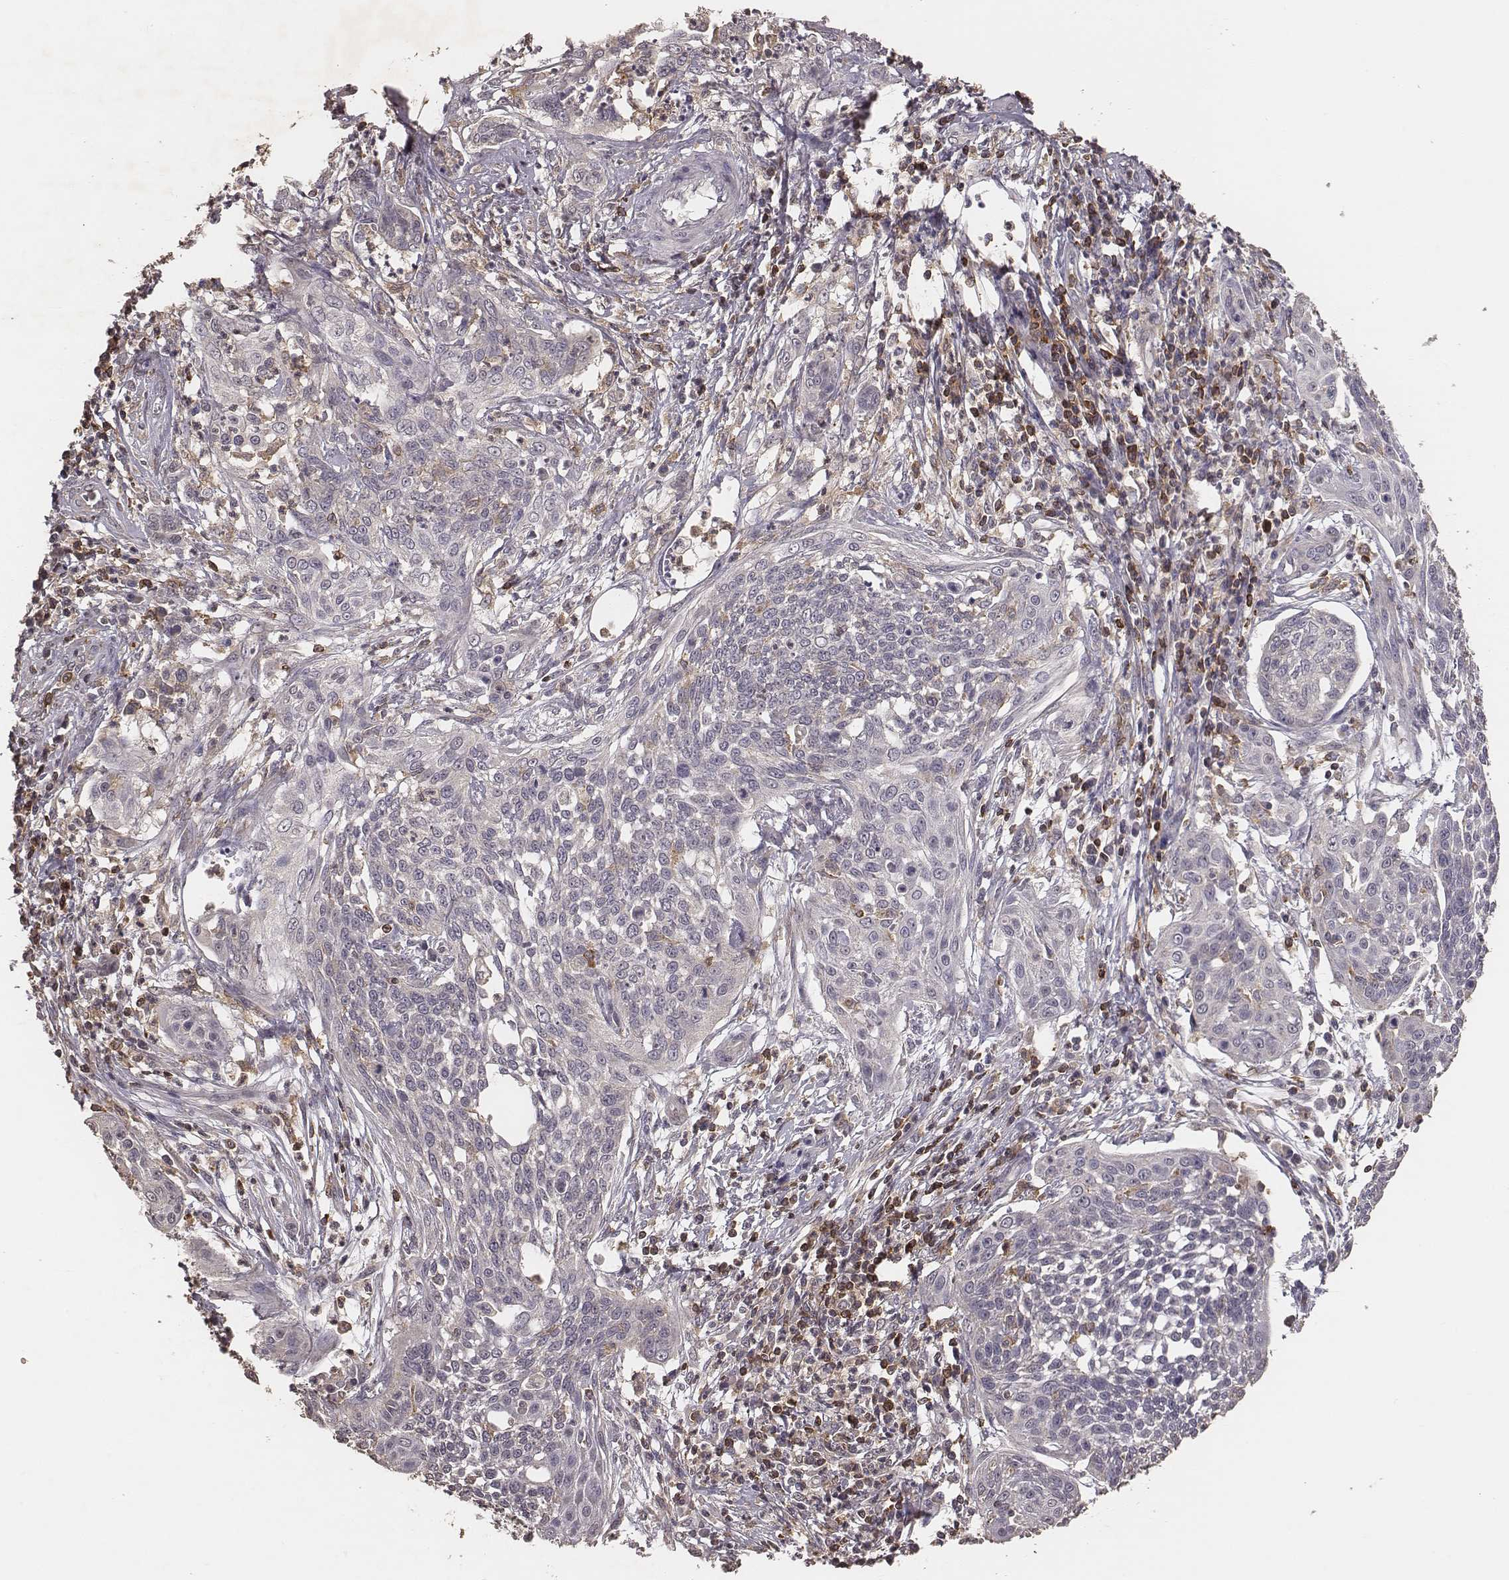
{"staining": {"intensity": "negative", "quantity": "none", "location": "none"}, "tissue": "cervical cancer", "cell_type": "Tumor cells", "image_type": "cancer", "snomed": [{"axis": "morphology", "description": "Squamous cell carcinoma, NOS"}, {"axis": "topography", "description": "Cervix"}], "caption": "The IHC photomicrograph has no significant positivity in tumor cells of cervical cancer tissue.", "gene": "PILRA", "patient": {"sex": "female", "age": 34}}